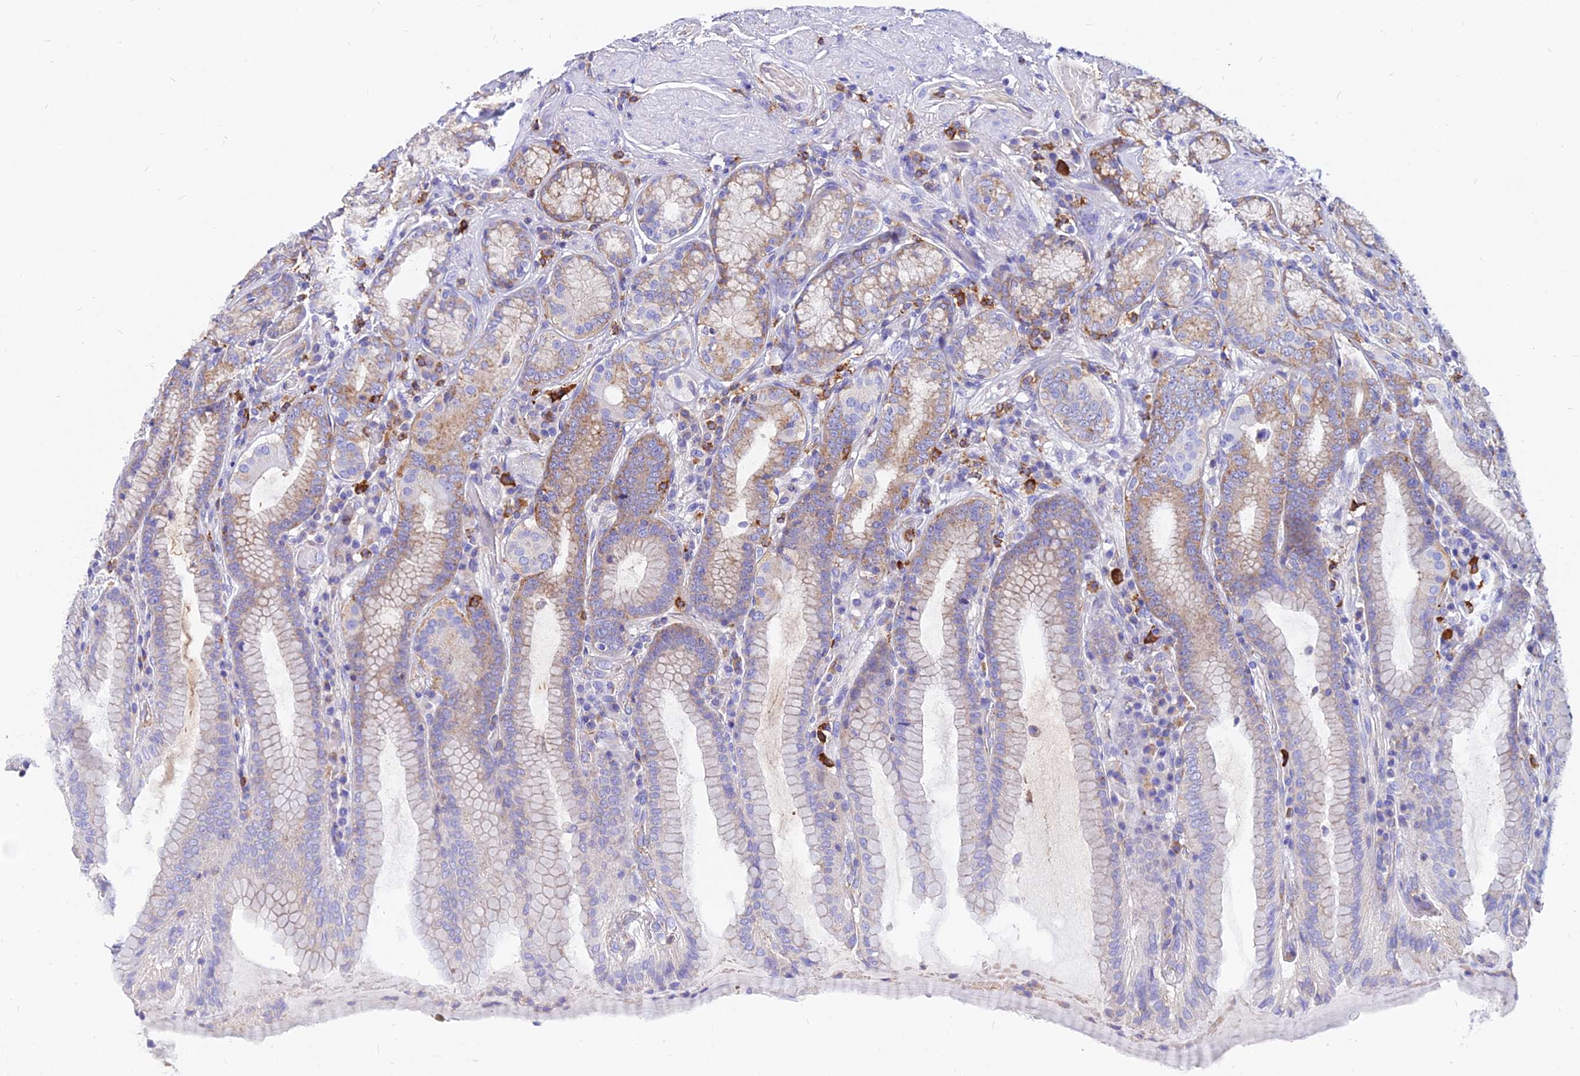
{"staining": {"intensity": "moderate", "quantity": "<25%", "location": "cytoplasmic/membranous"}, "tissue": "stomach", "cell_type": "Glandular cells", "image_type": "normal", "snomed": [{"axis": "morphology", "description": "Normal tissue, NOS"}, {"axis": "topography", "description": "Stomach, upper"}, {"axis": "topography", "description": "Stomach, lower"}], "caption": "Unremarkable stomach was stained to show a protein in brown. There is low levels of moderate cytoplasmic/membranous expression in approximately <25% of glandular cells. (DAB IHC with brightfield microscopy, high magnification).", "gene": "AGTRAP", "patient": {"sex": "female", "age": 76}}